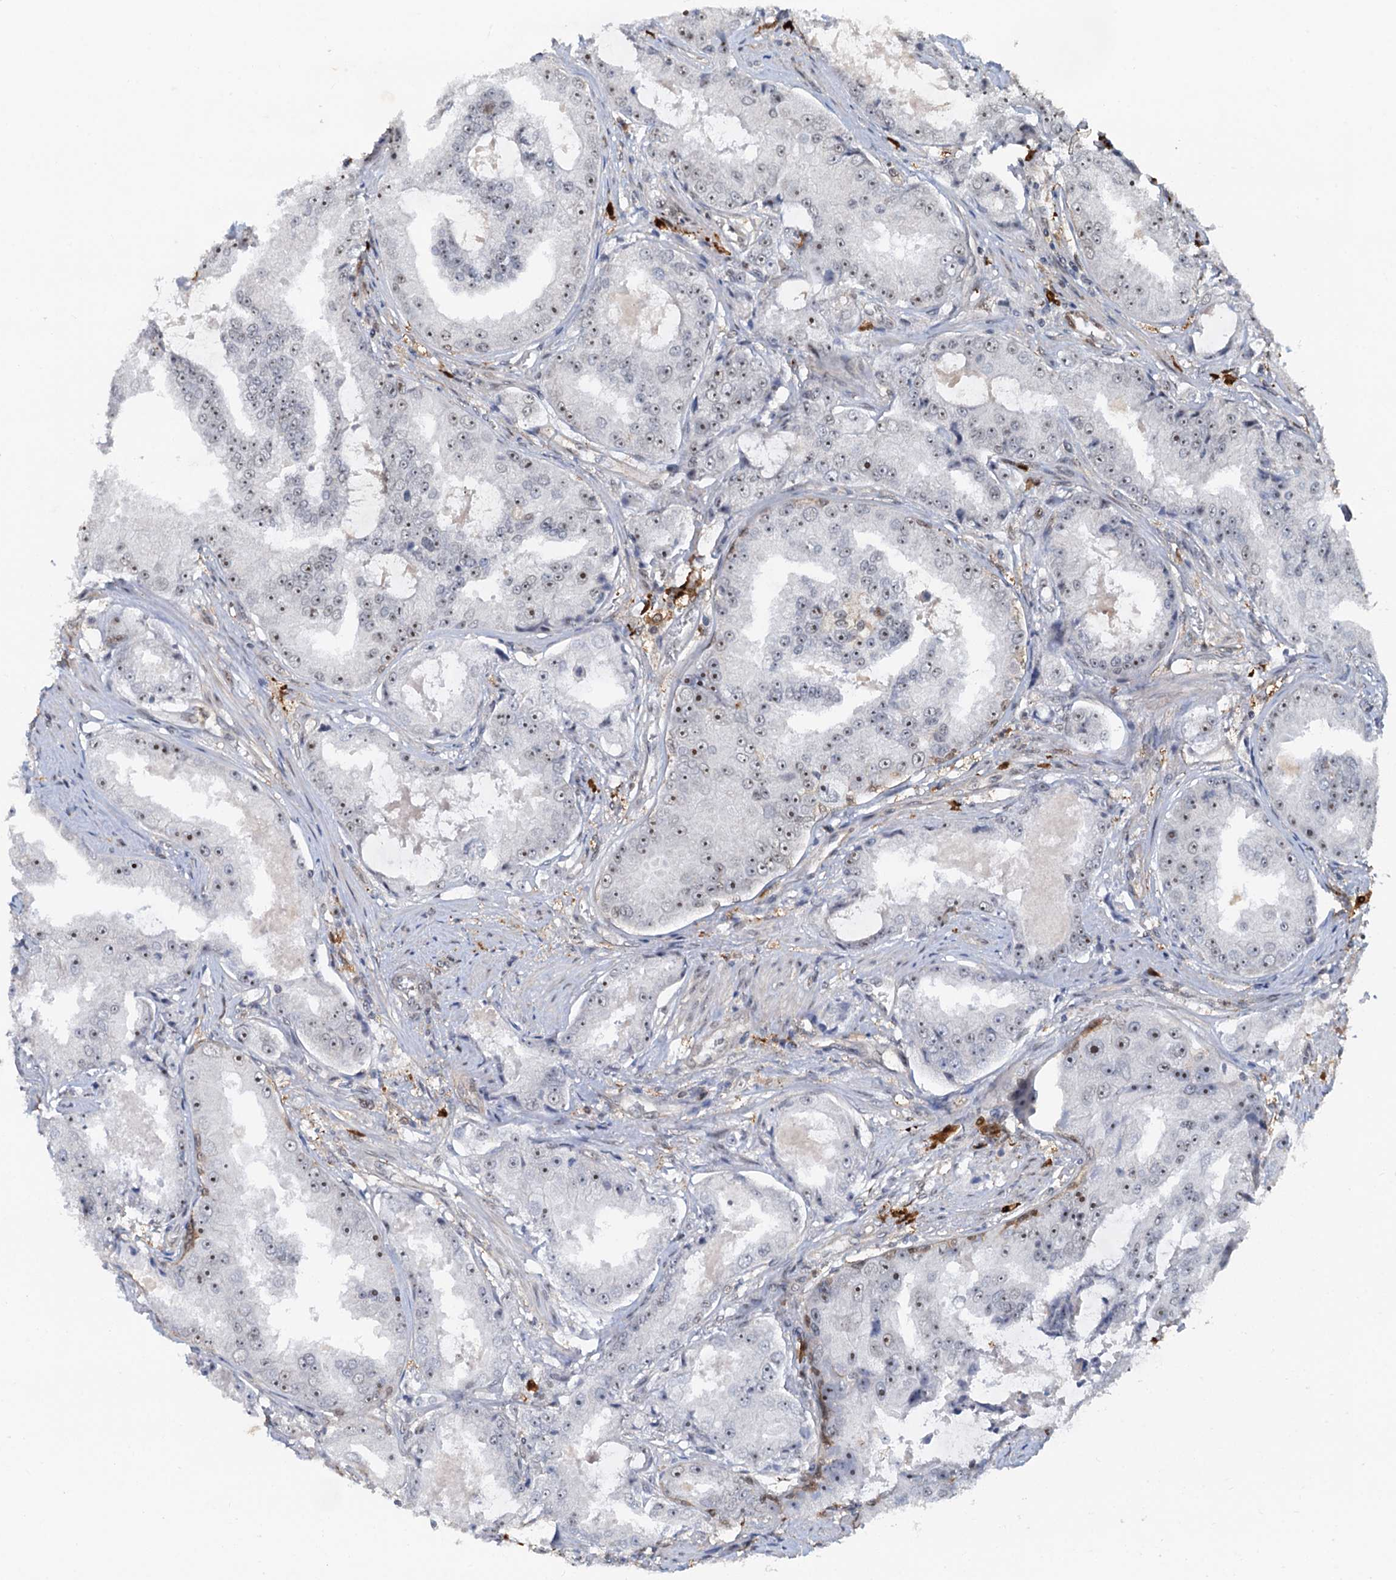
{"staining": {"intensity": "weak", "quantity": "<25%", "location": "nuclear"}, "tissue": "prostate cancer", "cell_type": "Tumor cells", "image_type": "cancer", "snomed": [{"axis": "morphology", "description": "Adenocarcinoma, High grade"}, {"axis": "topography", "description": "Prostate"}], "caption": "Tumor cells are negative for brown protein staining in high-grade adenocarcinoma (prostate).", "gene": "SPINDOC", "patient": {"sex": "male", "age": 73}}